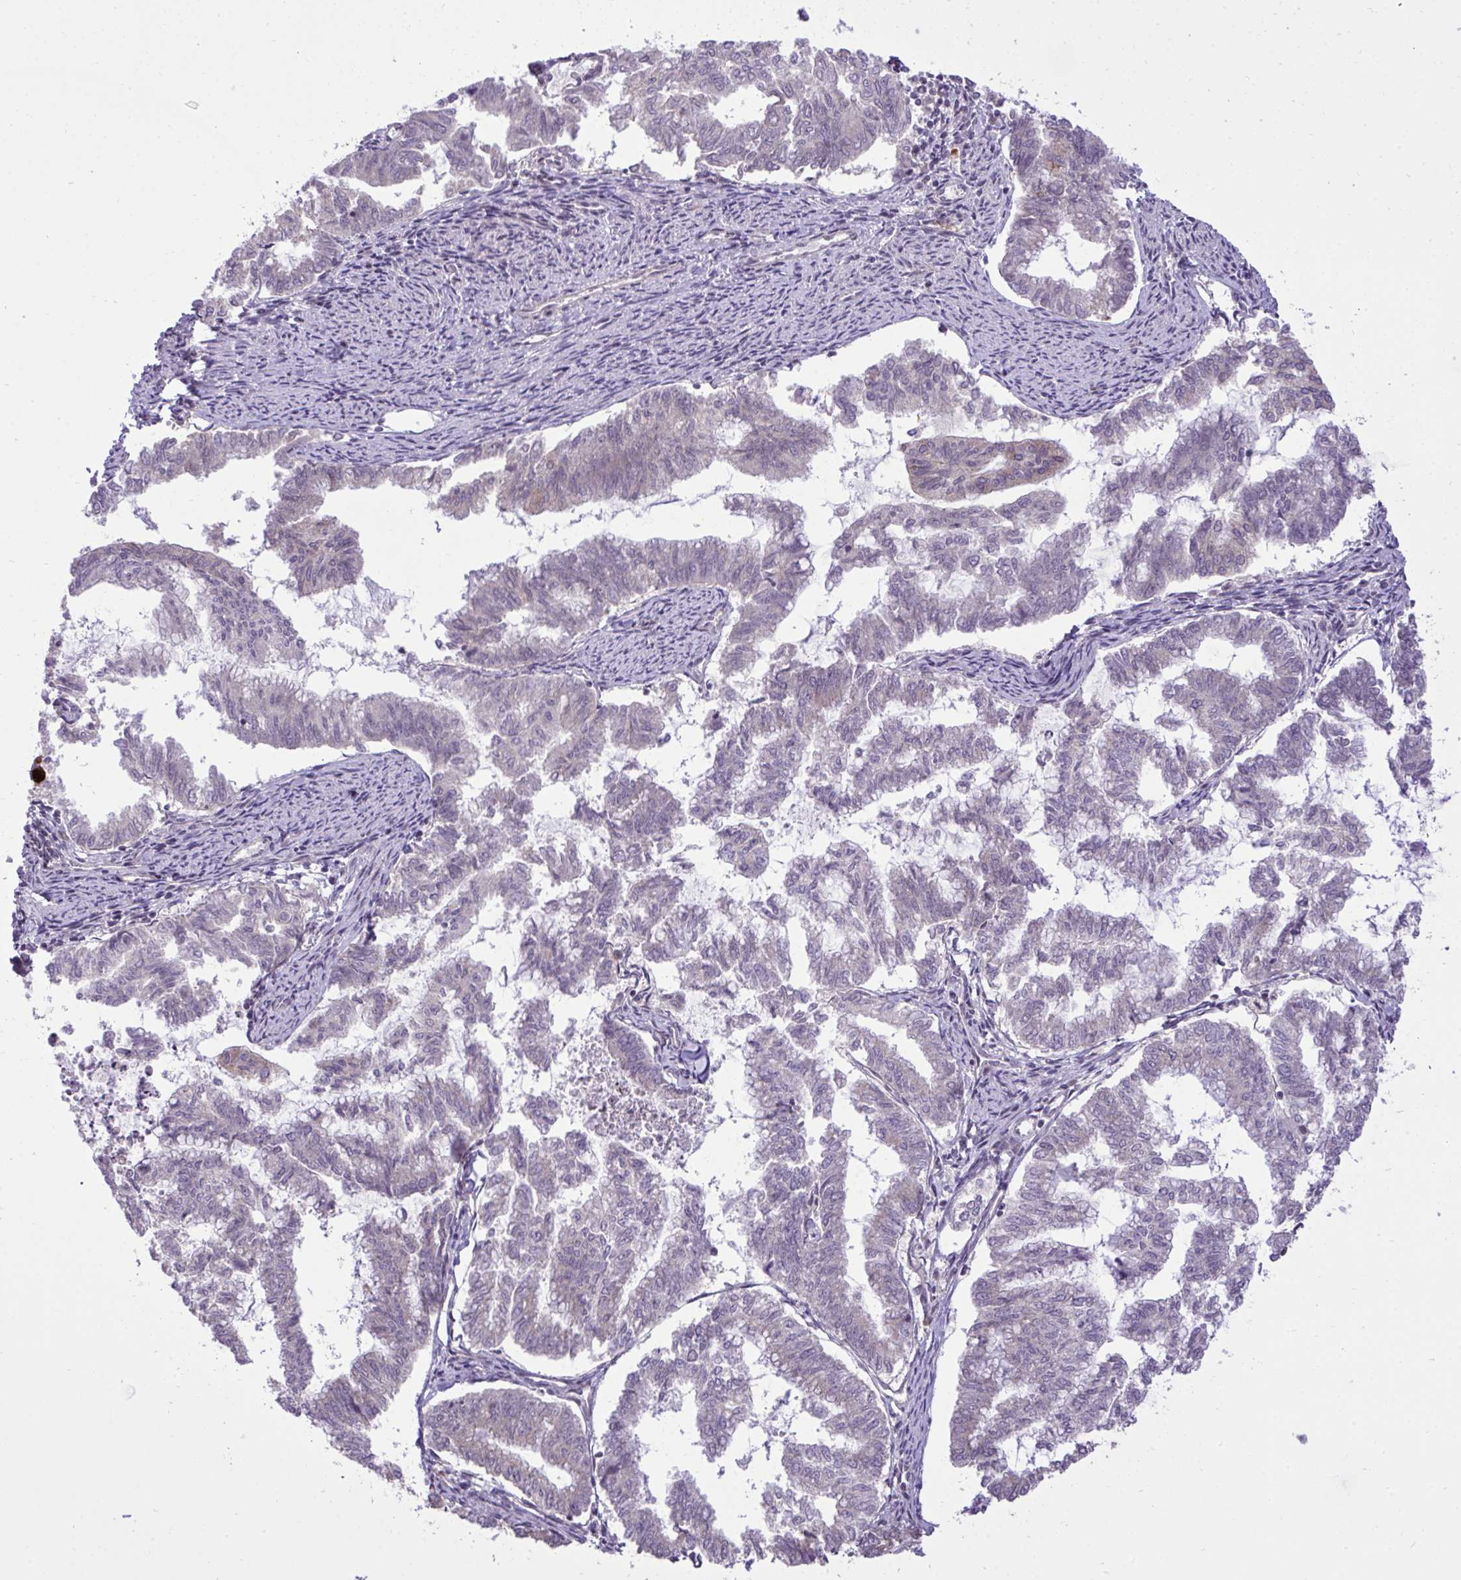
{"staining": {"intensity": "negative", "quantity": "none", "location": "none"}, "tissue": "endometrial cancer", "cell_type": "Tumor cells", "image_type": "cancer", "snomed": [{"axis": "morphology", "description": "Adenocarcinoma, NOS"}, {"axis": "topography", "description": "Endometrium"}], "caption": "There is no significant staining in tumor cells of adenocarcinoma (endometrial).", "gene": "CYP20A1", "patient": {"sex": "female", "age": 79}}